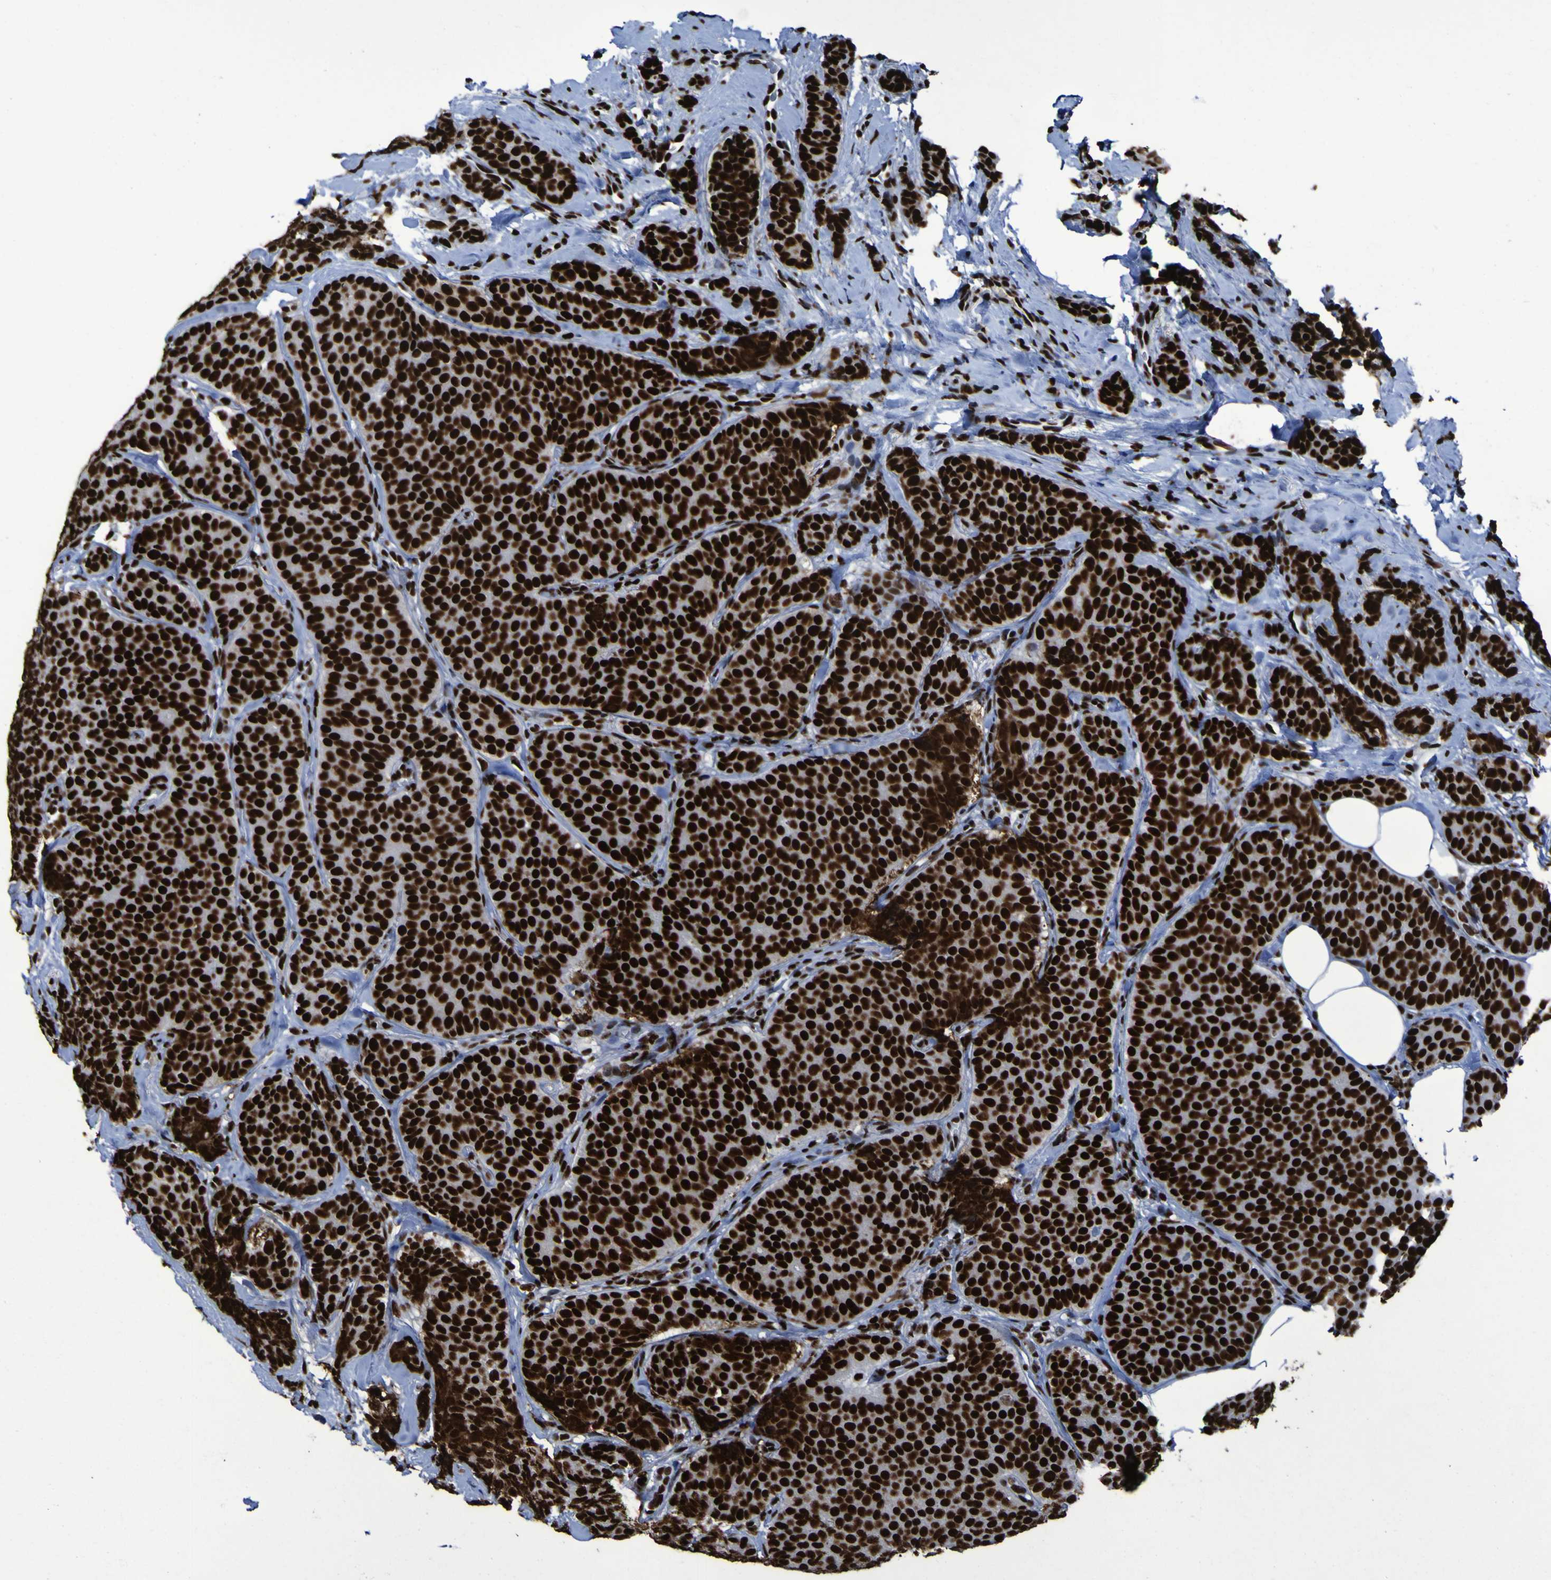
{"staining": {"intensity": "strong", "quantity": ">75%", "location": "nuclear"}, "tissue": "breast cancer", "cell_type": "Tumor cells", "image_type": "cancer", "snomed": [{"axis": "morphology", "description": "Lobular carcinoma"}, {"axis": "topography", "description": "Skin"}, {"axis": "topography", "description": "Breast"}], "caption": "A high-resolution micrograph shows immunohistochemistry (IHC) staining of breast cancer (lobular carcinoma), which displays strong nuclear expression in about >75% of tumor cells.", "gene": "NPM1", "patient": {"sex": "female", "age": 46}}